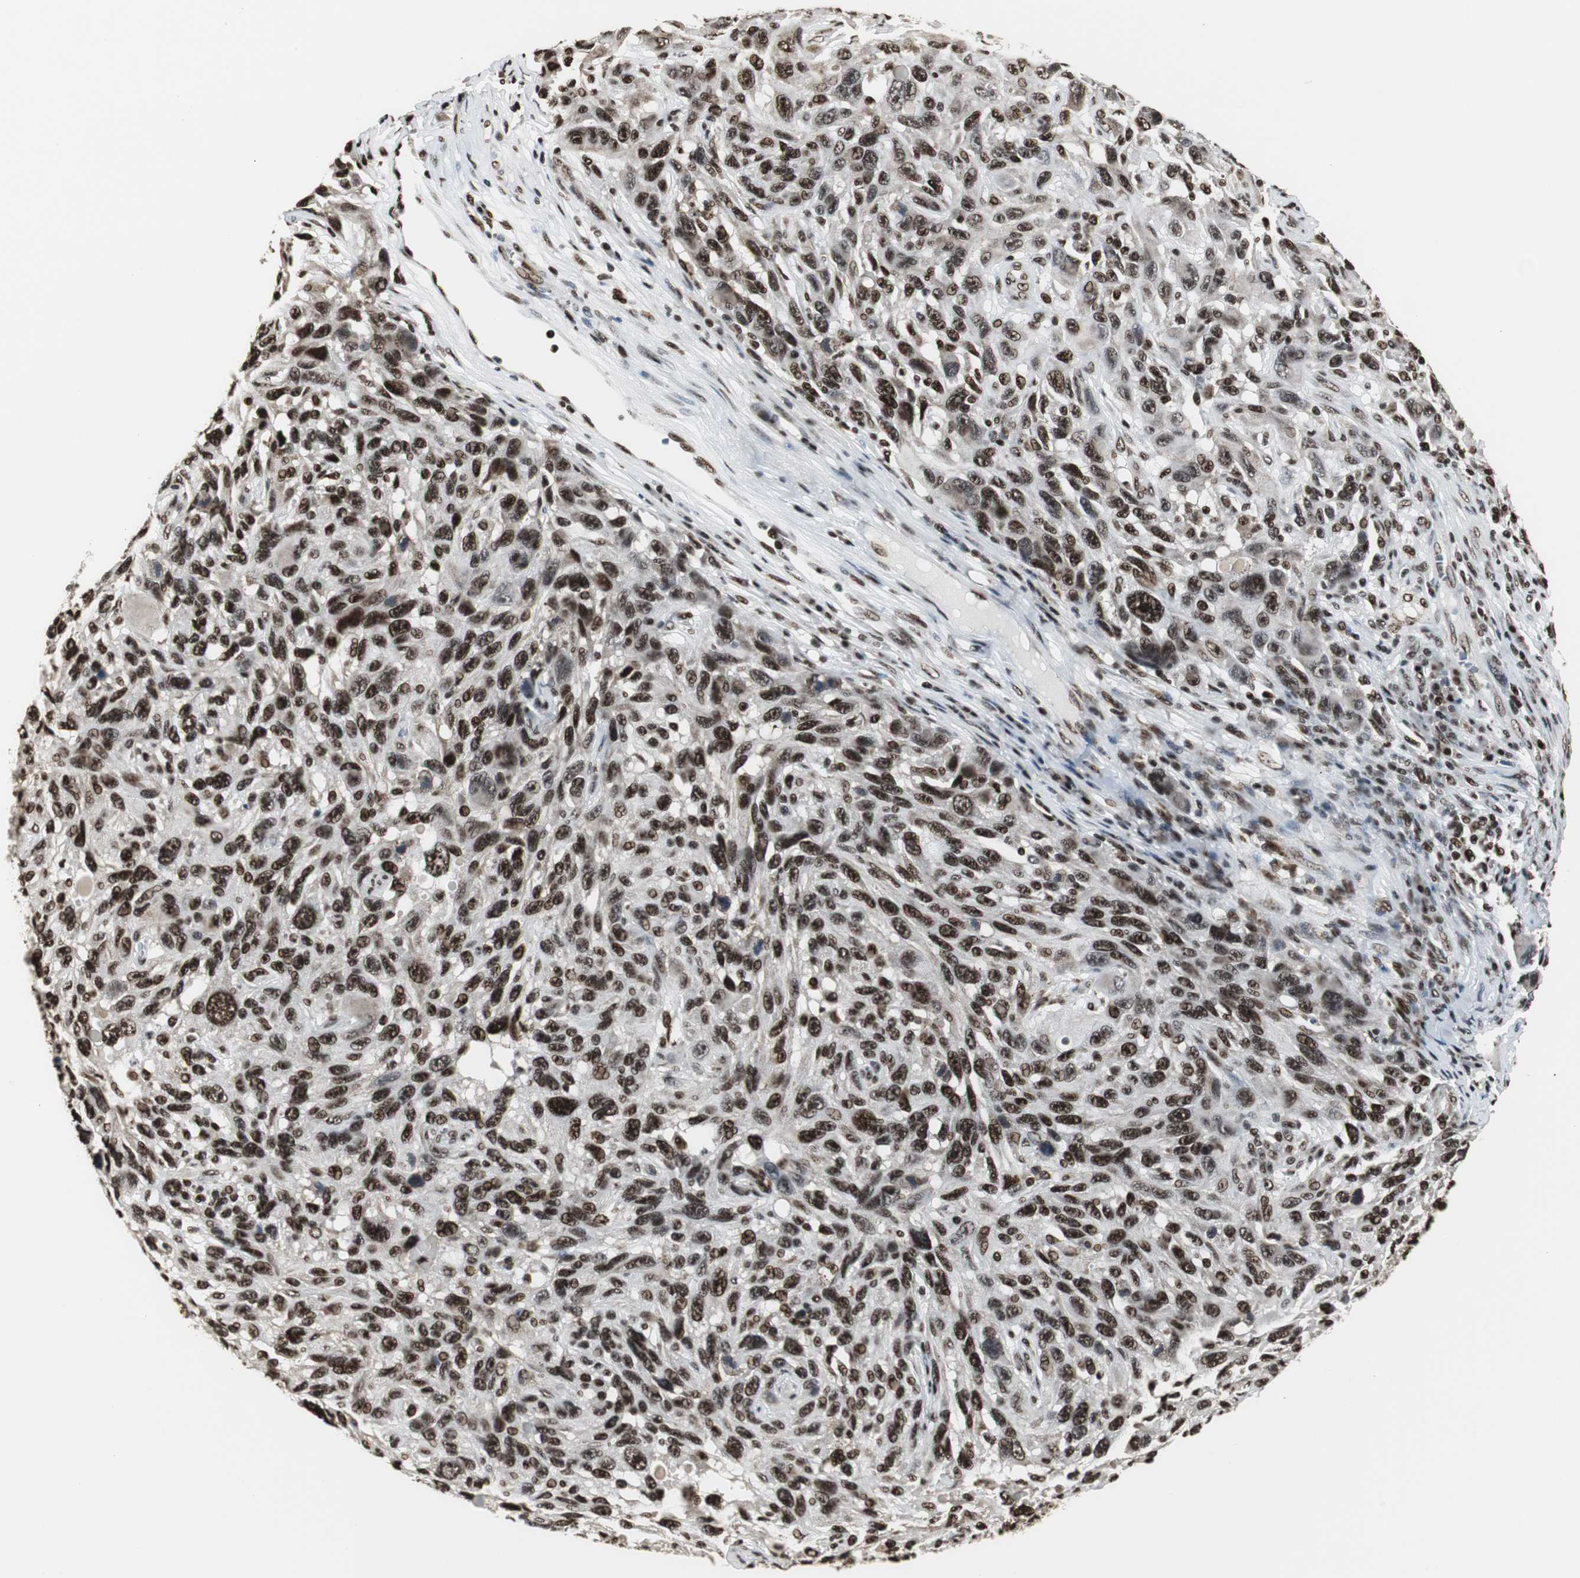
{"staining": {"intensity": "strong", "quantity": ">75%", "location": "nuclear"}, "tissue": "melanoma", "cell_type": "Tumor cells", "image_type": "cancer", "snomed": [{"axis": "morphology", "description": "Malignant melanoma, NOS"}, {"axis": "topography", "description": "Skin"}], "caption": "Immunohistochemistry image of neoplastic tissue: melanoma stained using immunohistochemistry demonstrates high levels of strong protein expression localized specifically in the nuclear of tumor cells, appearing as a nuclear brown color.", "gene": "PARN", "patient": {"sex": "male", "age": 53}}